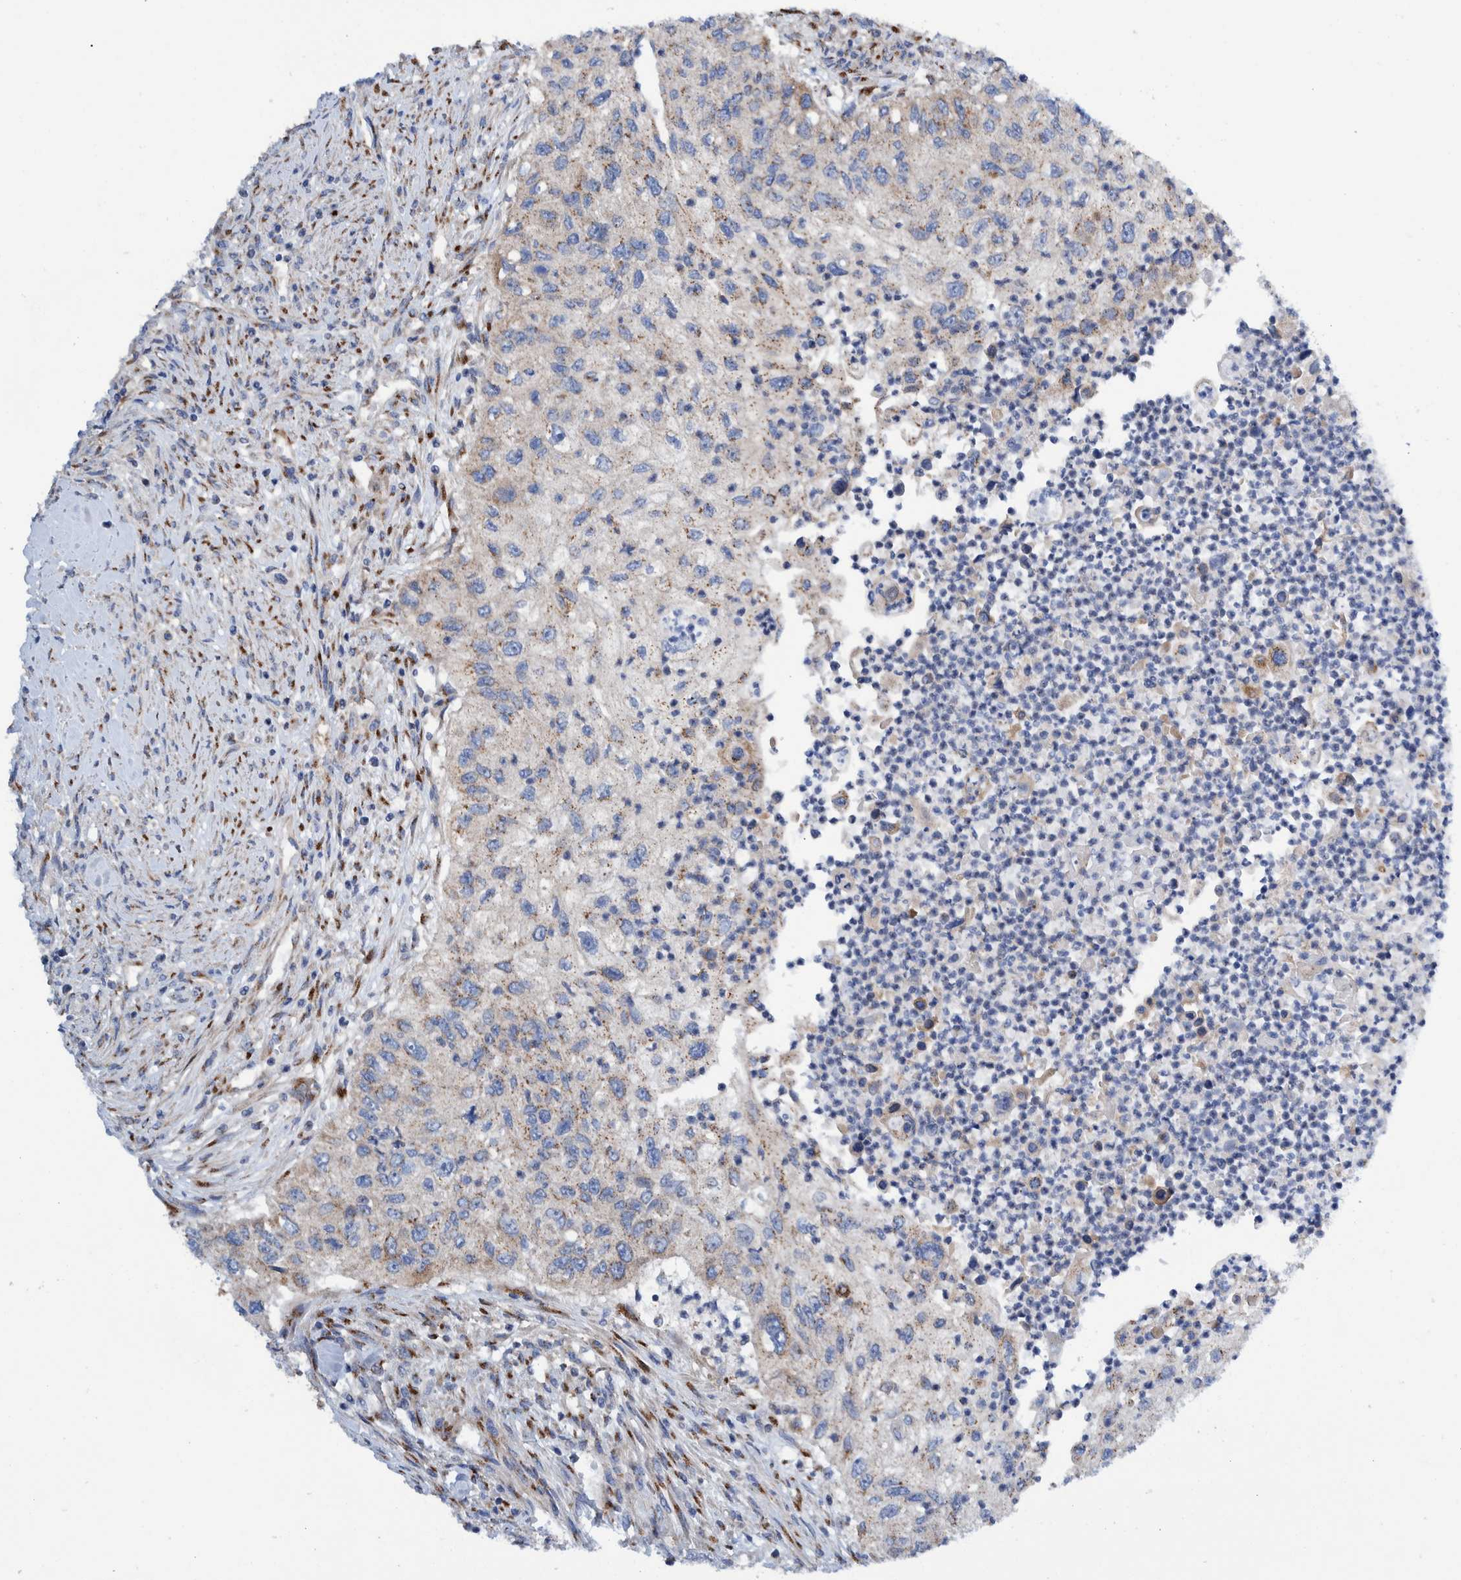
{"staining": {"intensity": "weak", "quantity": "25%-75%", "location": "cytoplasmic/membranous"}, "tissue": "urothelial cancer", "cell_type": "Tumor cells", "image_type": "cancer", "snomed": [{"axis": "morphology", "description": "Urothelial carcinoma, High grade"}, {"axis": "topography", "description": "Urinary bladder"}], "caption": "This is a micrograph of IHC staining of high-grade urothelial carcinoma, which shows weak staining in the cytoplasmic/membranous of tumor cells.", "gene": "TRIM58", "patient": {"sex": "female", "age": 60}}